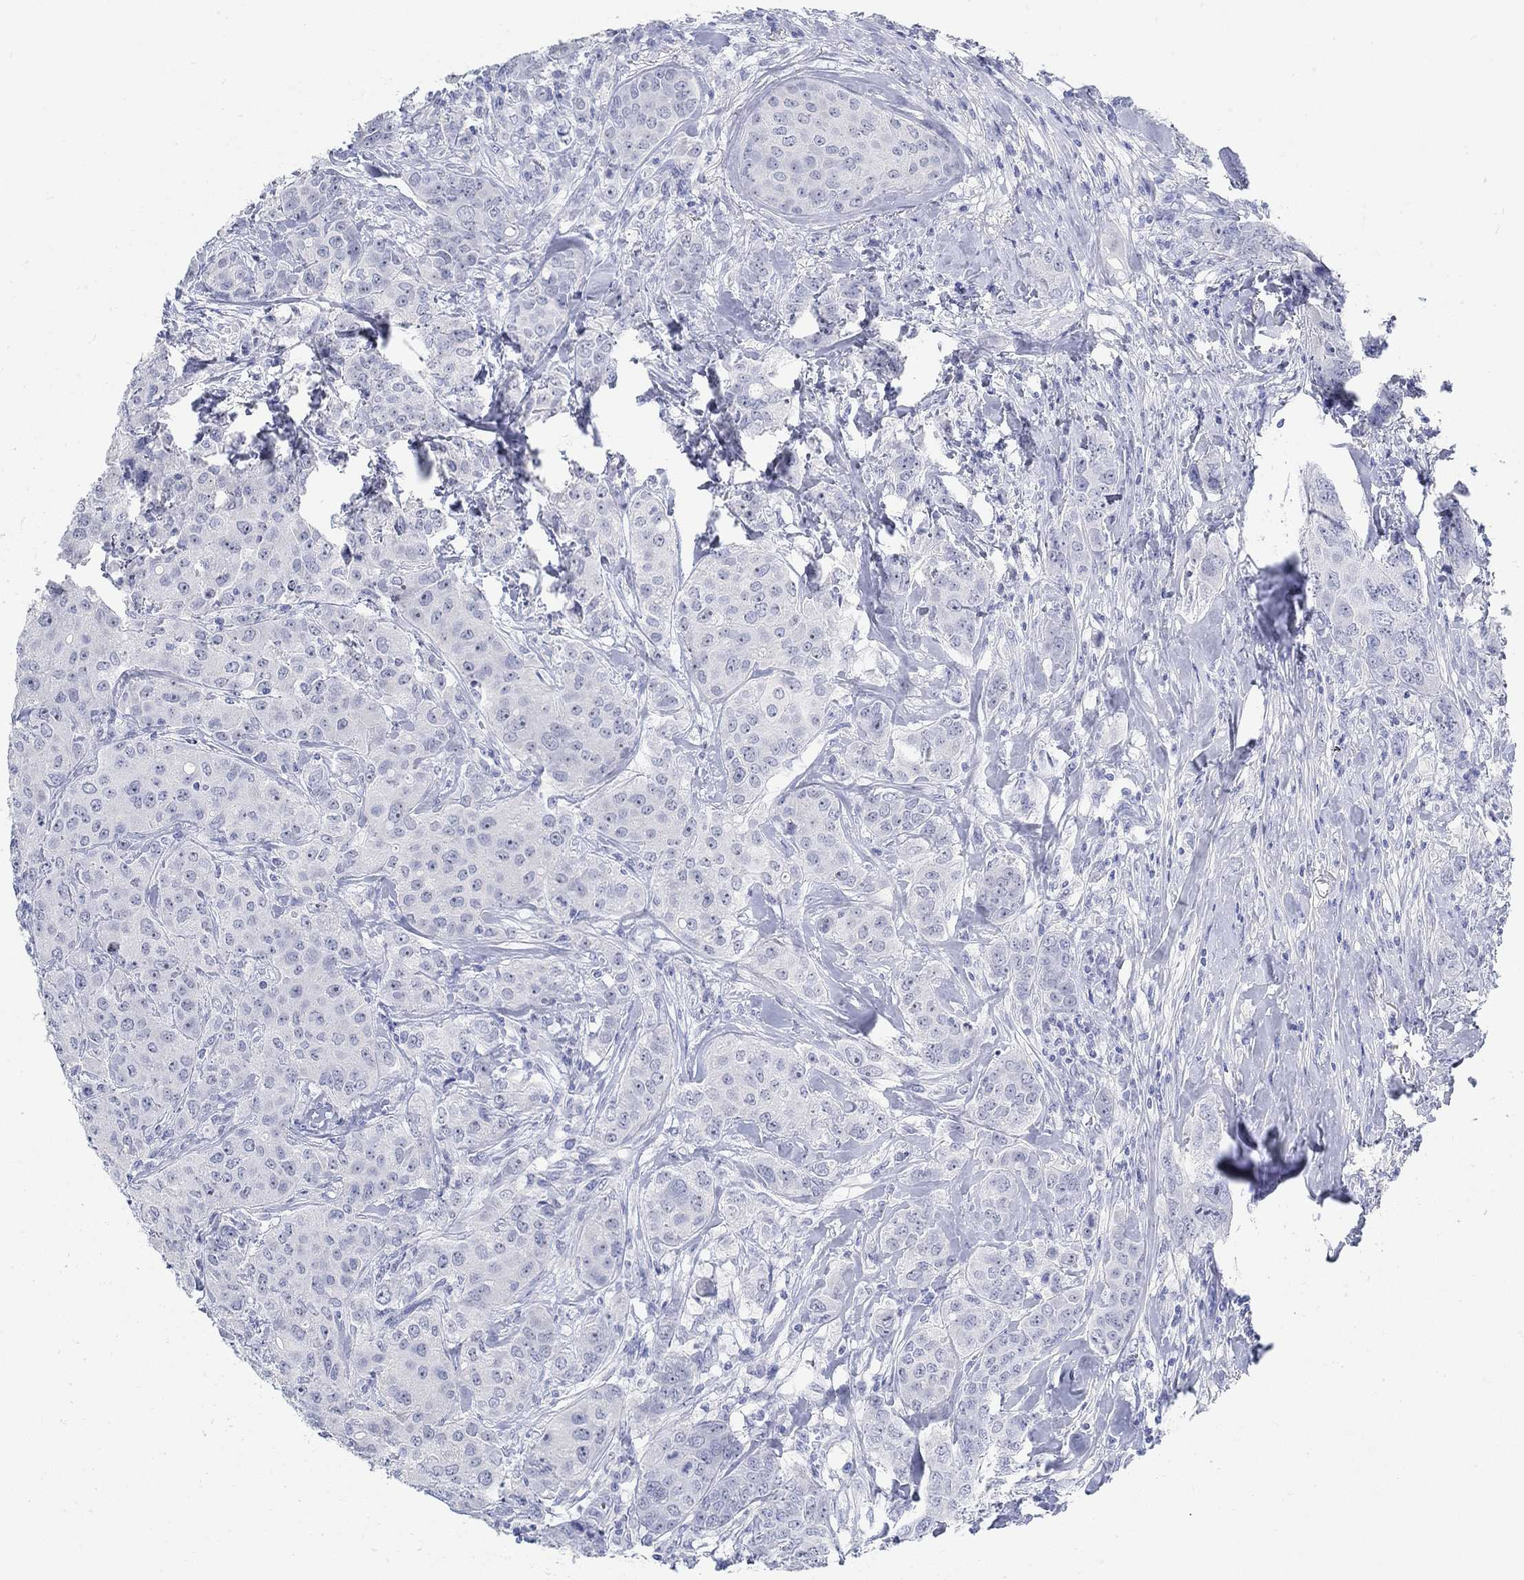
{"staining": {"intensity": "negative", "quantity": "none", "location": "none"}, "tissue": "breast cancer", "cell_type": "Tumor cells", "image_type": "cancer", "snomed": [{"axis": "morphology", "description": "Duct carcinoma"}, {"axis": "topography", "description": "Breast"}], "caption": "This image is of breast infiltrating ductal carcinoma stained with IHC to label a protein in brown with the nuclei are counter-stained blue. There is no staining in tumor cells. (DAB (3,3'-diaminobenzidine) IHC with hematoxylin counter stain).", "gene": "GRIA3", "patient": {"sex": "female", "age": 43}}